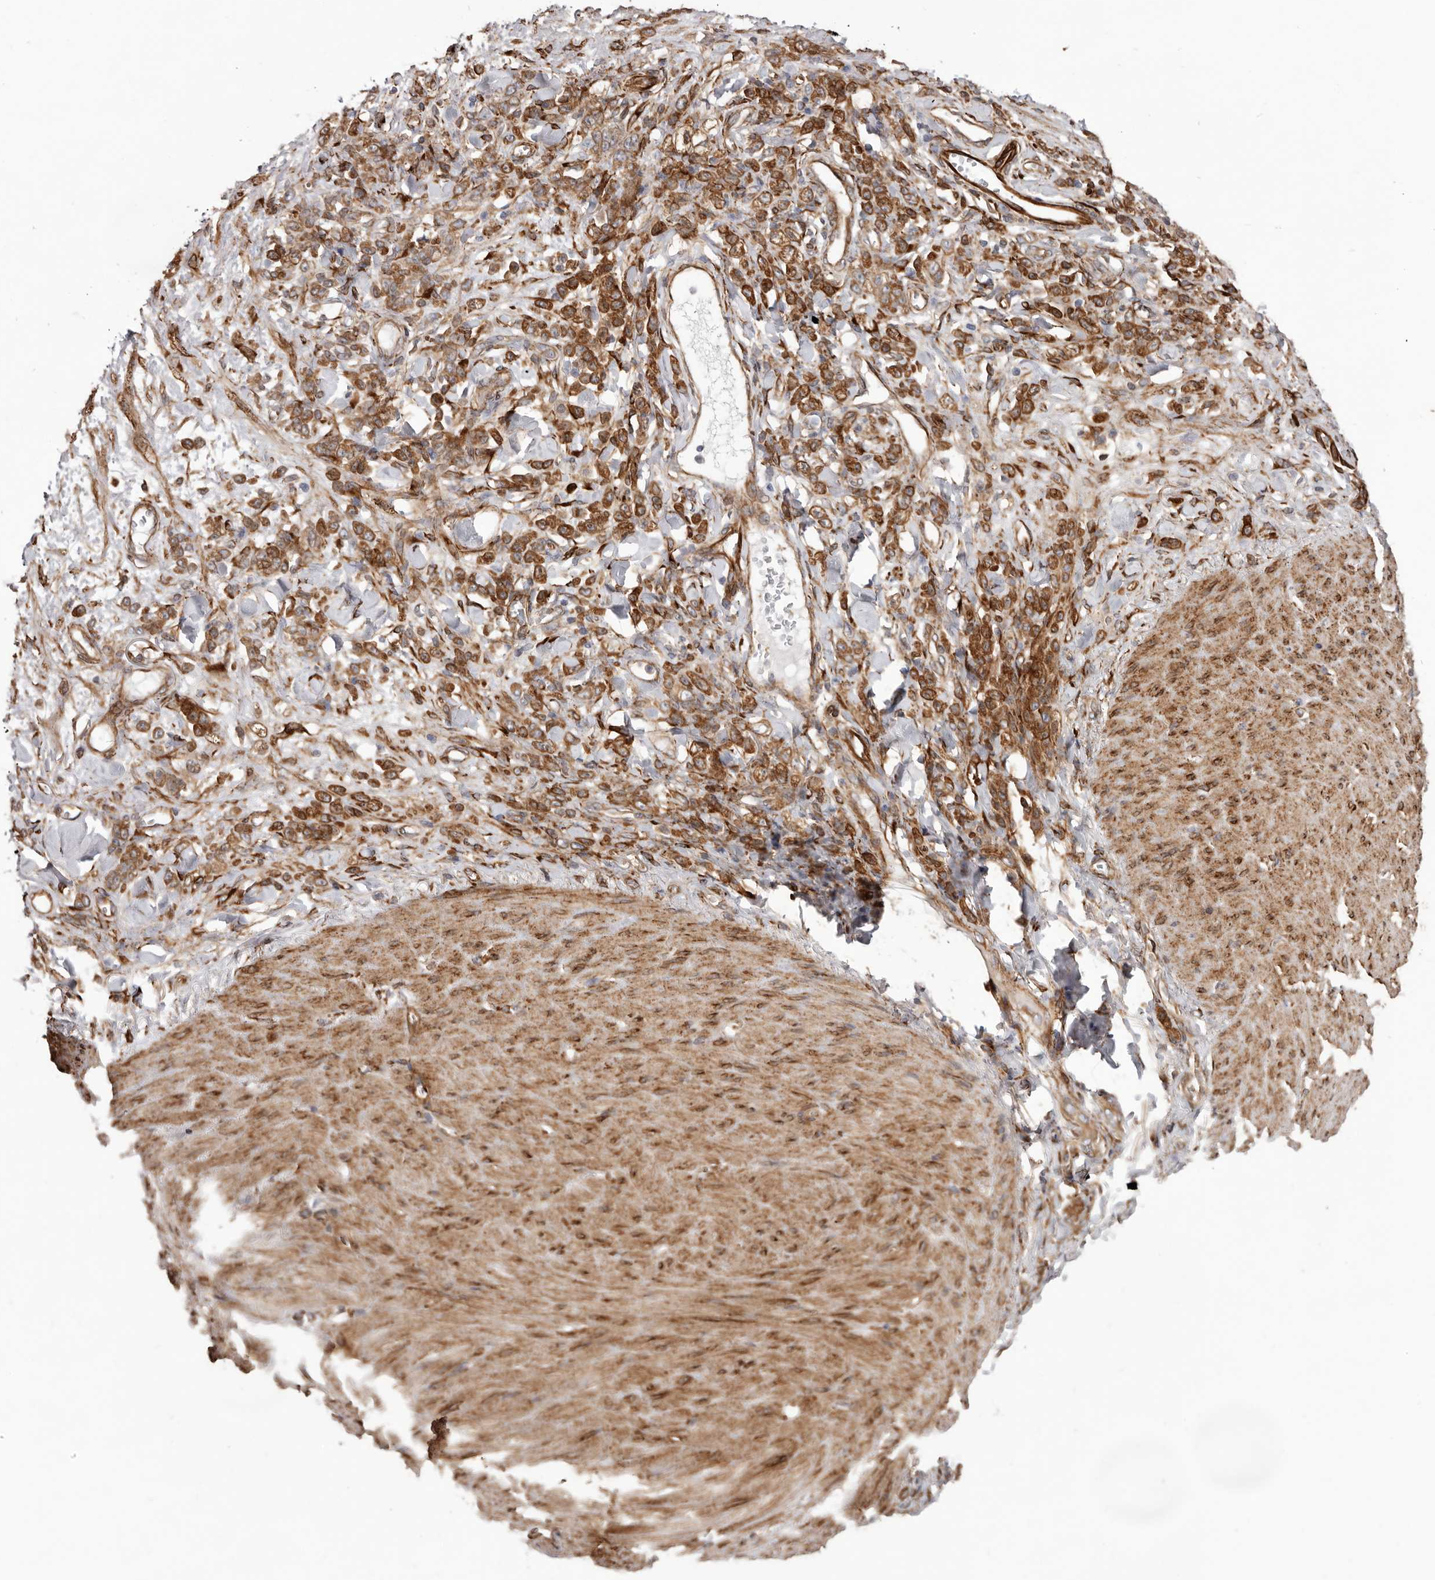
{"staining": {"intensity": "moderate", "quantity": ">75%", "location": "cytoplasmic/membranous"}, "tissue": "stomach cancer", "cell_type": "Tumor cells", "image_type": "cancer", "snomed": [{"axis": "morphology", "description": "Normal tissue, NOS"}, {"axis": "morphology", "description": "Adenocarcinoma, NOS"}, {"axis": "topography", "description": "Stomach"}], "caption": "Immunohistochemical staining of stomach cancer (adenocarcinoma) demonstrates medium levels of moderate cytoplasmic/membranous protein positivity in approximately >75% of tumor cells.", "gene": "WDTC1", "patient": {"sex": "male", "age": 82}}